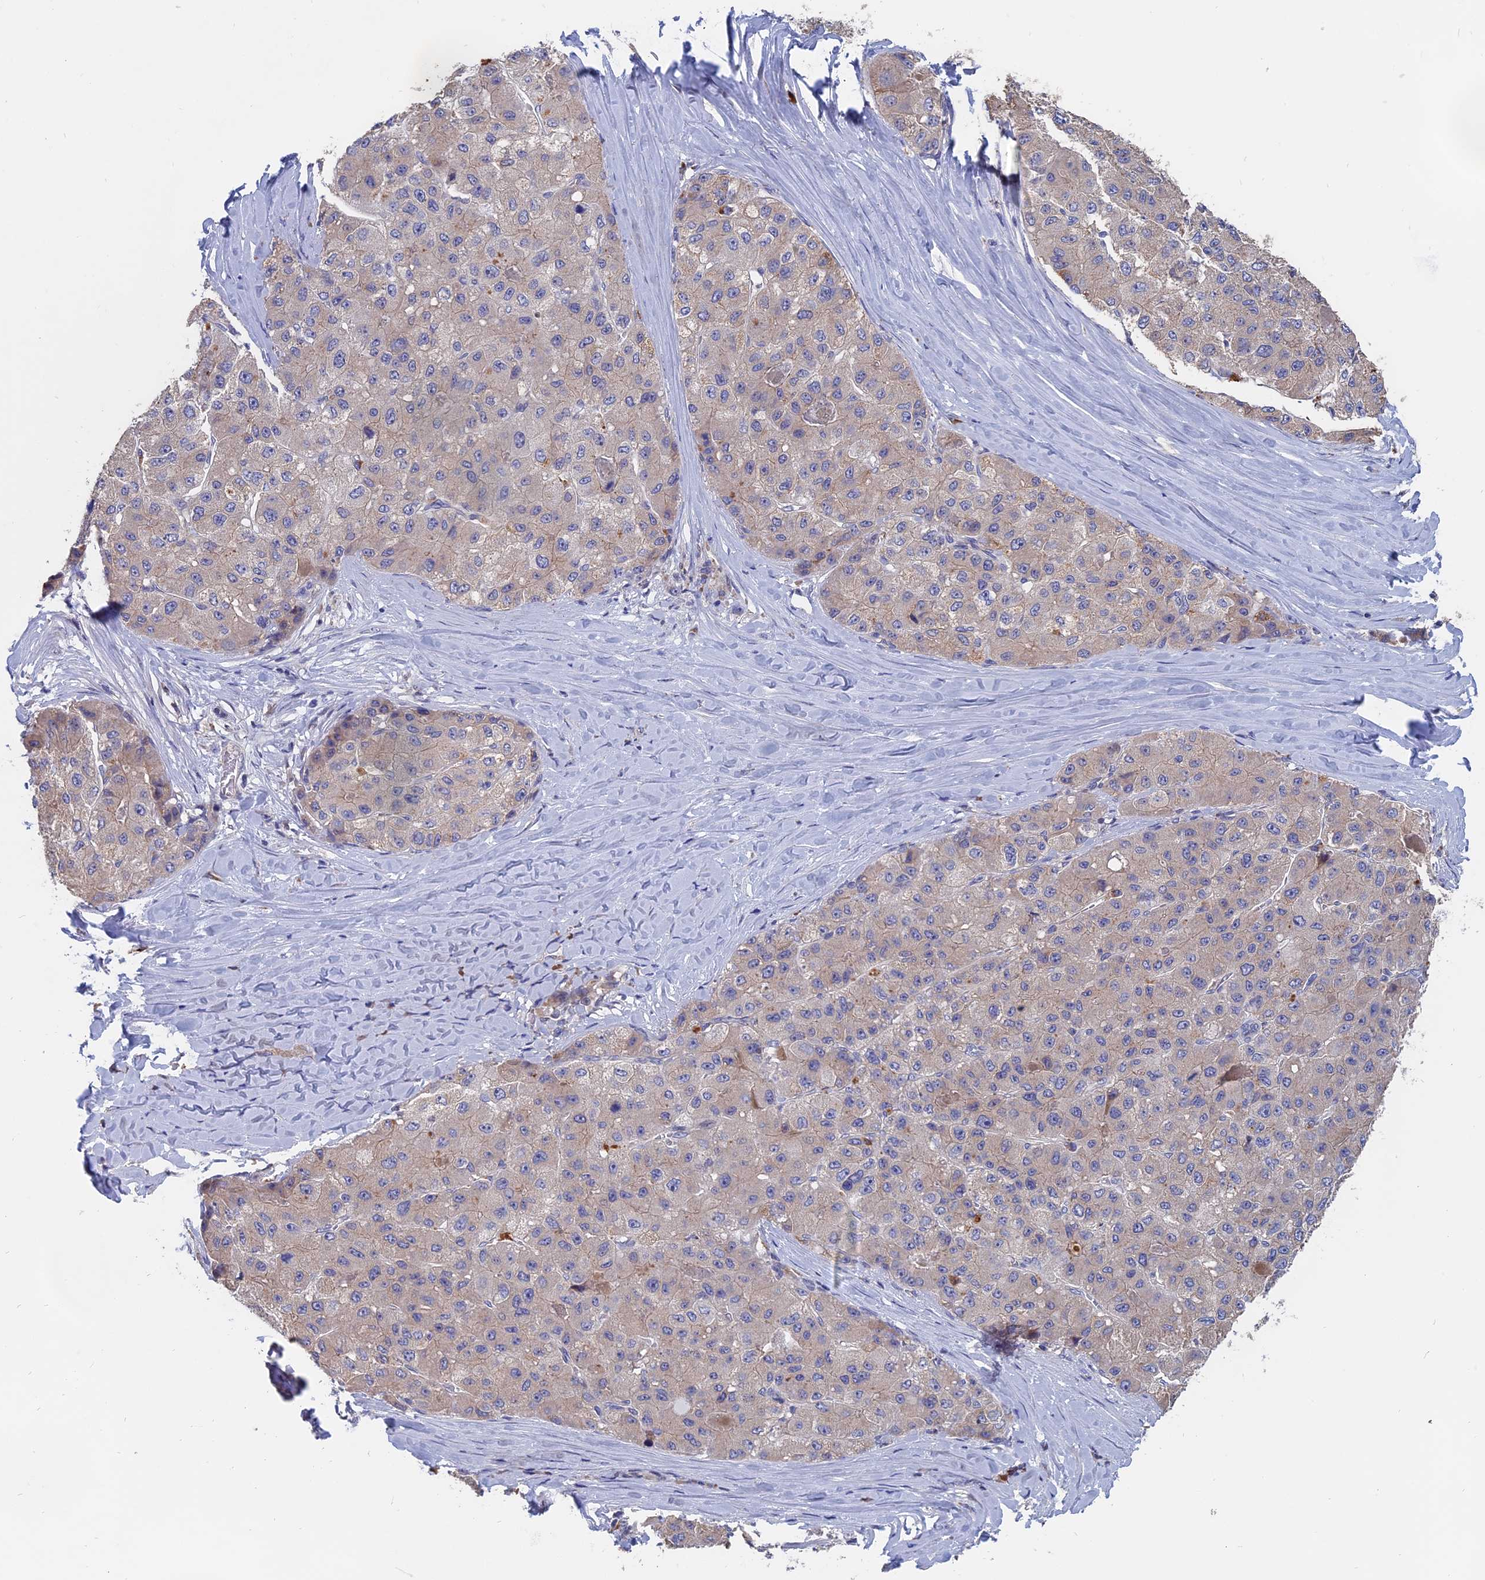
{"staining": {"intensity": "negative", "quantity": "none", "location": "none"}, "tissue": "liver cancer", "cell_type": "Tumor cells", "image_type": "cancer", "snomed": [{"axis": "morphology", "description": "Carcinoma, Hepatocellular, NOS"}, {"axis": "topography", "description": "Liver"}], "caption": "Human liver hepatocellular carcinoma stained for a protein using immunohistochemistry shows no expression in tumor cells.", "gene": "SLC33A1", "patient": {"sex": "male", "age": 80}}